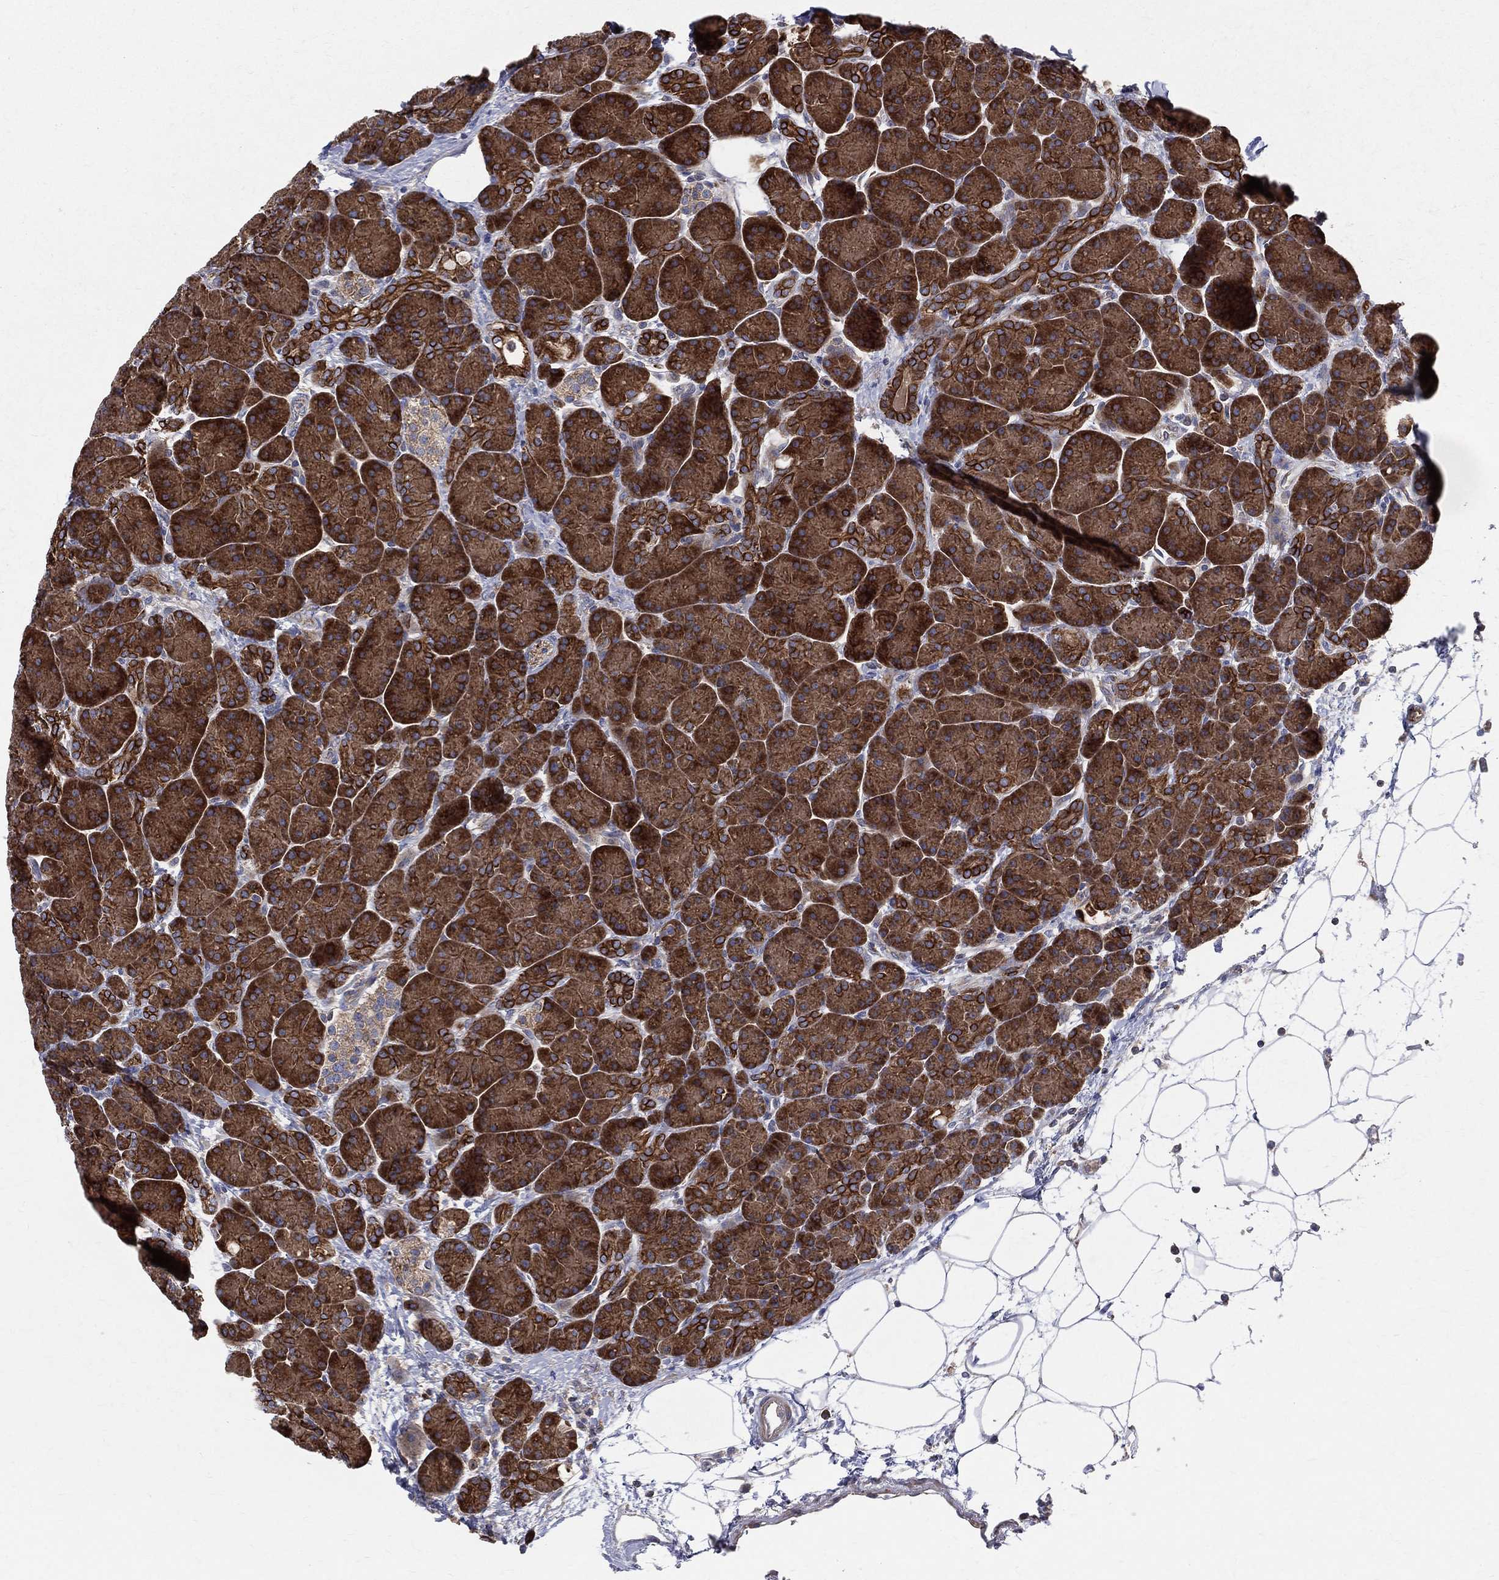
{"staining": {"intensity": "strong", "quantity": ">75%", "location": "cytoplasmic/membranous"}, "tissue": "pancreas", "cell_type": "Exocrine glandular cells", "image_type": "normal", "snomed": [{"axis": "morphology", "description": "Normal tissue, NOS"}, {"axis": "topography", "description": "Pancreas"}], "caption": "Human pancreas stained with a brown dye displays strong cytoplasmic/membranous positive staining in about >75% of exocrine glandular cells.", "gene": "MIX23", "patient": {"sex": "female", "age": 63}}